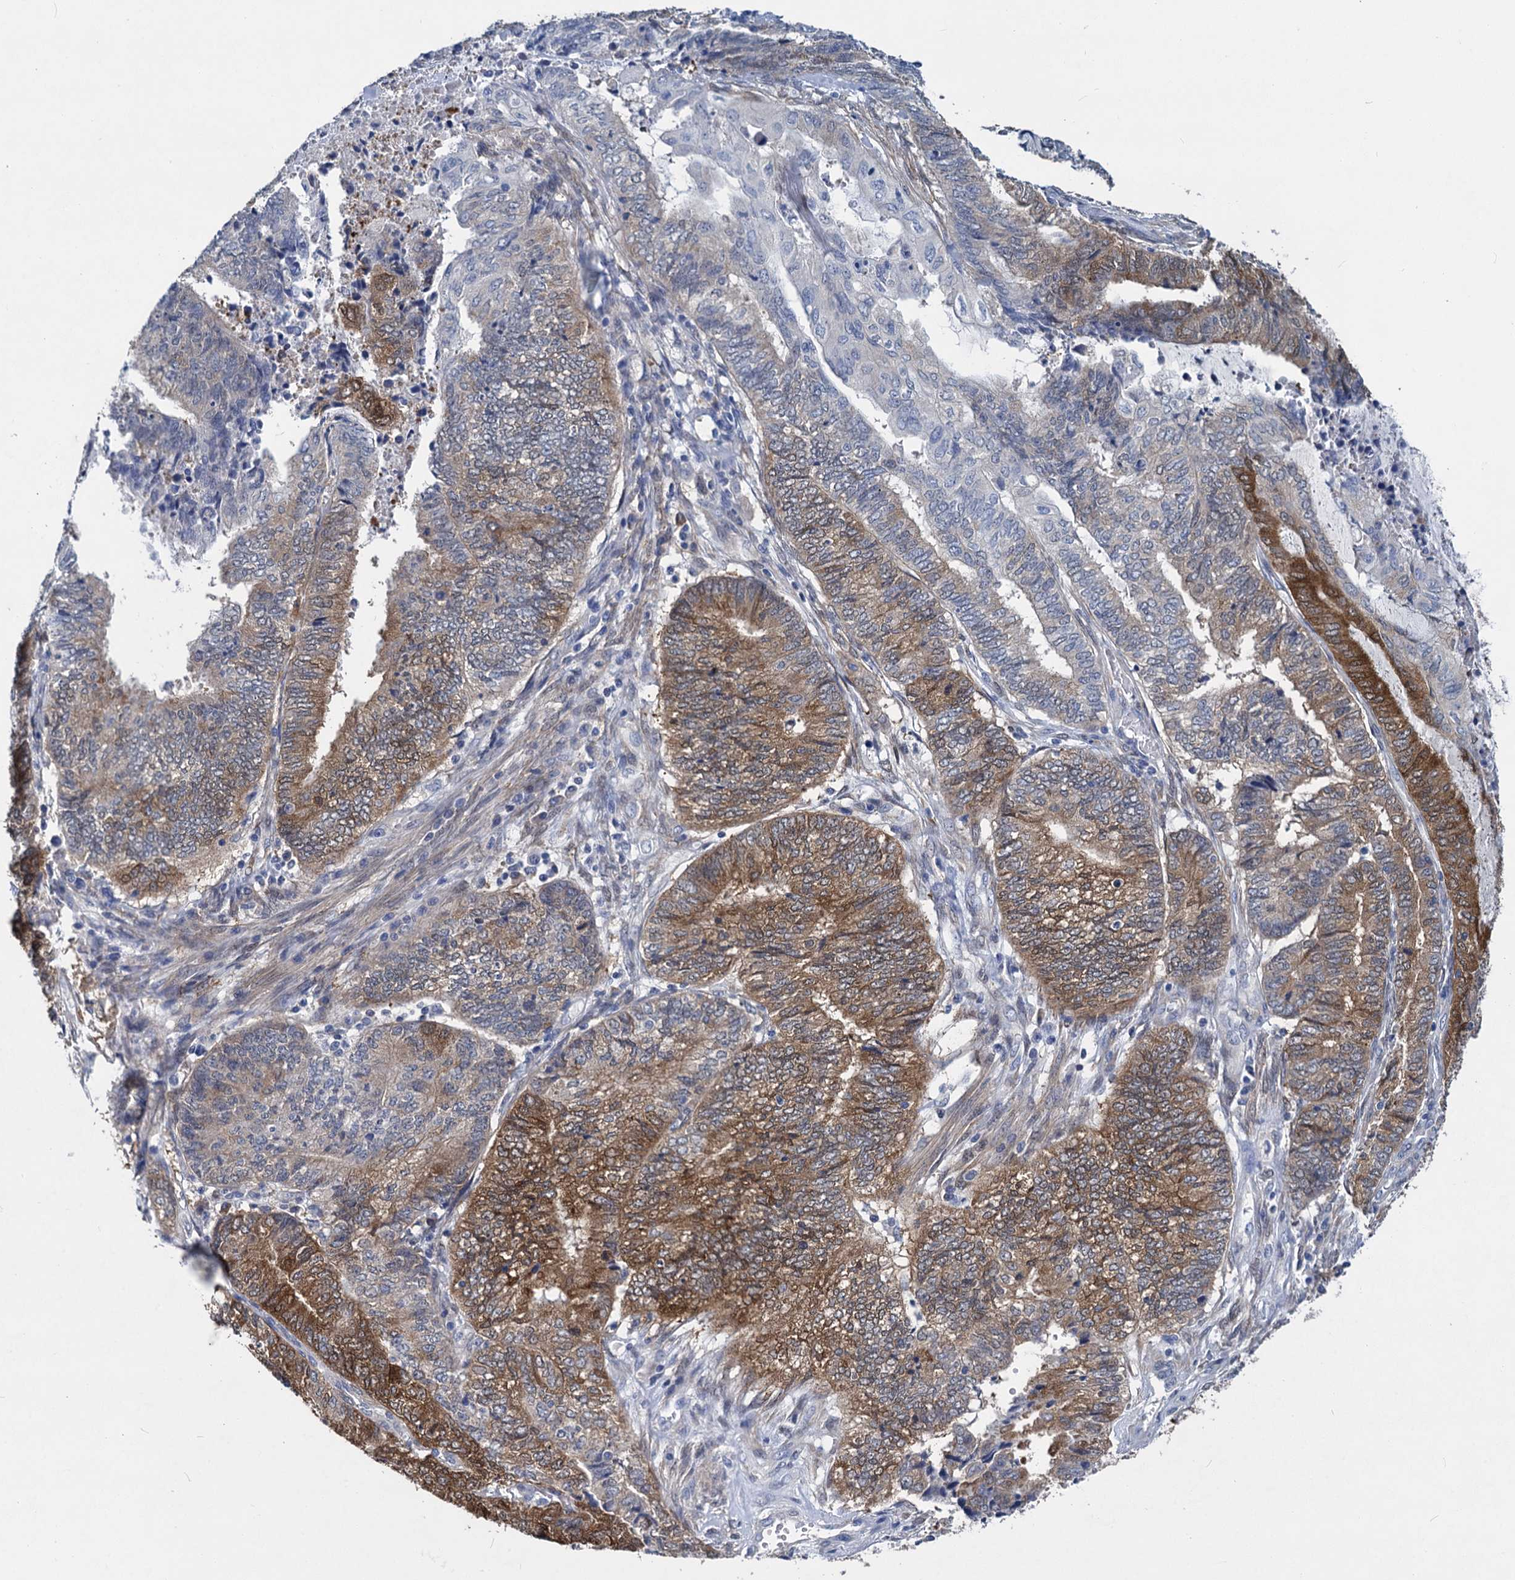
{"staining": {"intensity": "moderate", "quantity": "25%-75%", "location": "cytoplasmic/membranous"}, "tissue": "endometrial cancer", "cell_type": "Tumor cells", "image_type": "cancer", "snomed": [{"axis": "morphology", "description": "Adenocarcinoma, NOS"}, {"axis": "topography", "description": "Uterus"}, {"axis": "topography", "description": "Endometrium"}], "caption": "Immunohistochemistry (DAB) staining of endometrial cancer (adenocarcinoma) demonstrates moderate cytoplasmic/membranous protein expression in approximately 25%-75% of tumor cells.", "gene": "GSTM3", "patient": {"sex": "female", "age": 70}}